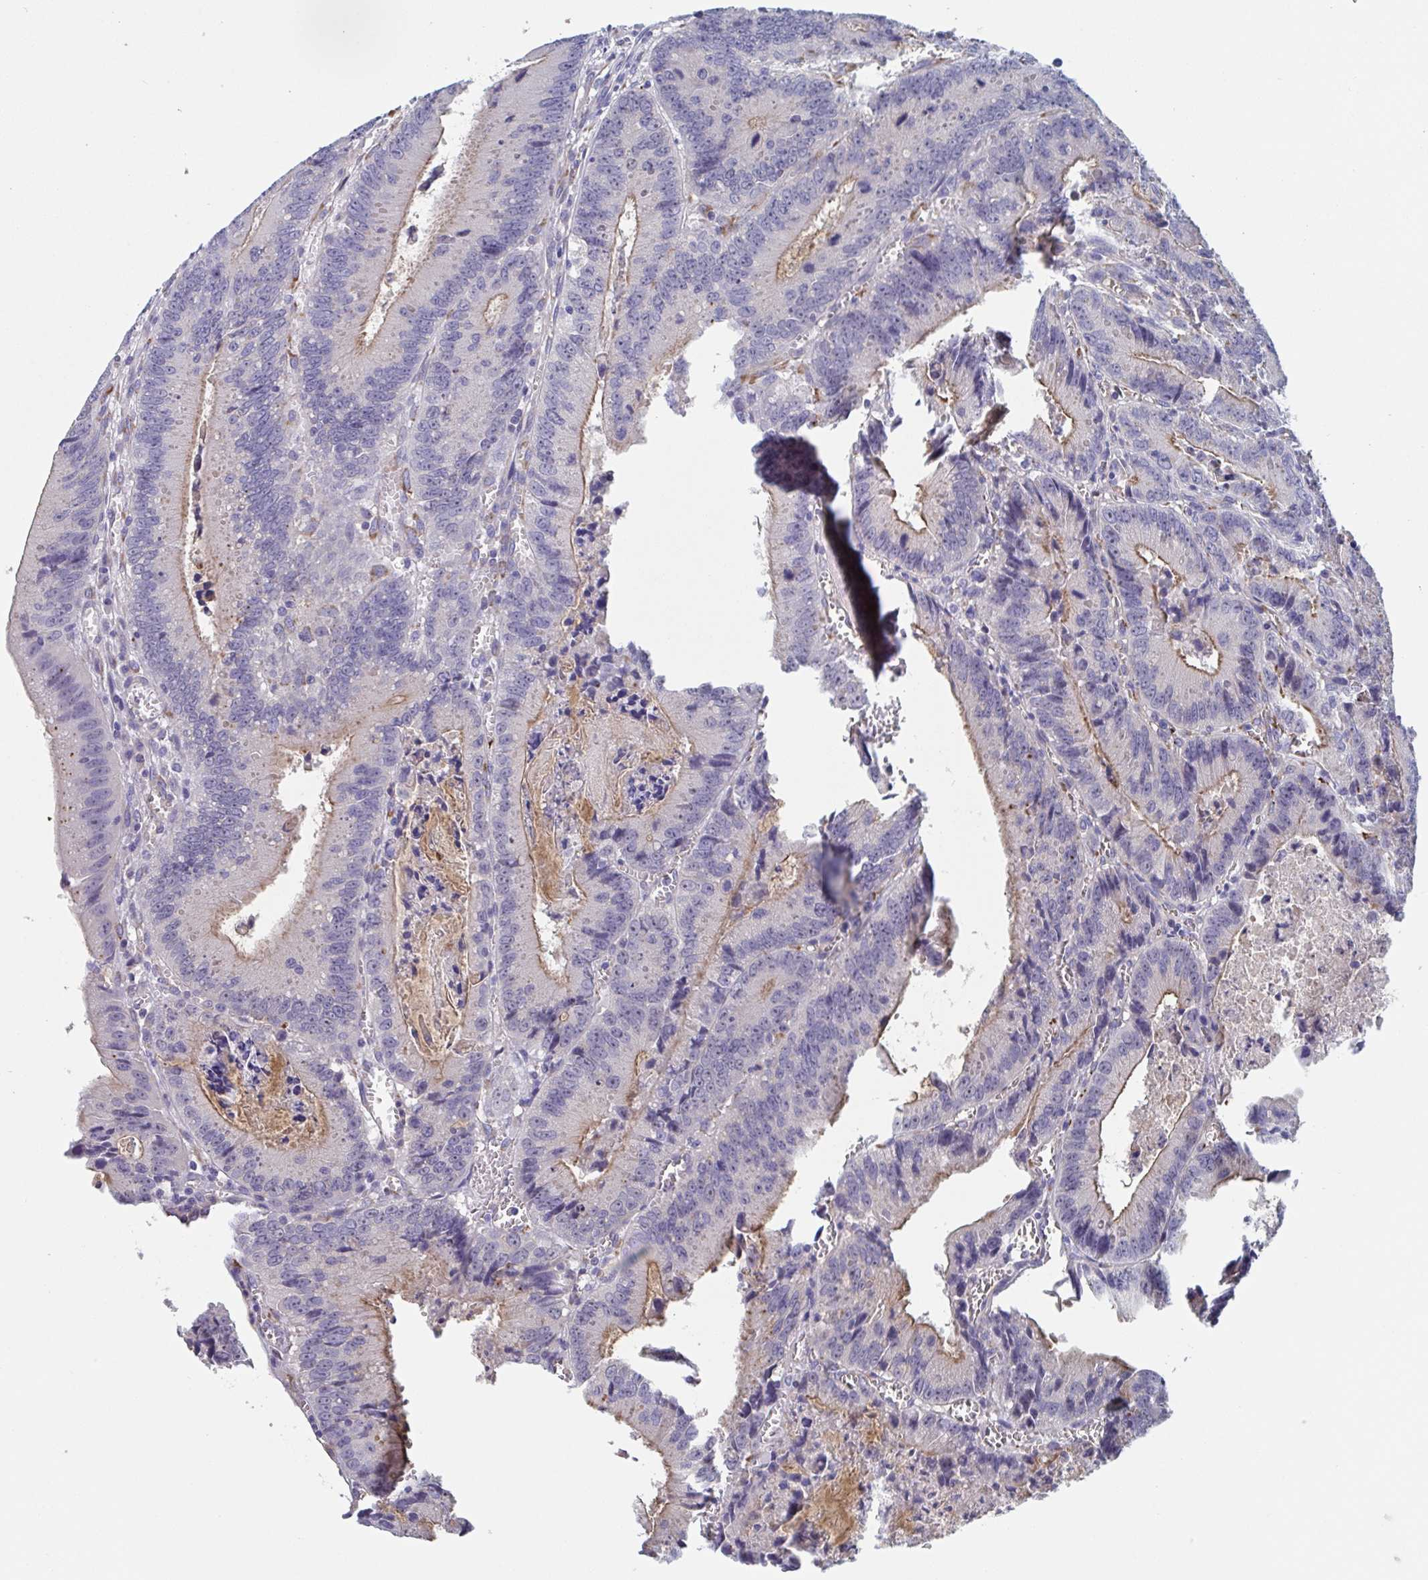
{"staining": {"intensity": "moderate", "quantity": "25%-75%", "location": "cytoplasmic/membranous"}, "tissue": "colorectal cancer", "cell_type": "Tumor cells", "image_type": "cancer", "snomed": [{"axis": "morphology", "description": "Adenocarcinoma, NOS"}, {"axis": "topography", "description": "Rectum"}], "caption": "Immunohistochemistry (IHC) staining of adenocarcinoma (colorectal), which shows medium levels of moderate cytoplasmic/membranous positivity in about 25%-75% of tumor cells indicating moderate cytoplasmic/membranous protein expression. The staining was performed using DAB (3,3'-diaminobenzidine) (brown) for protein detection and nuclei were counterstained in hematoxylin (blue).", "gene": "ST14", "patient": {"sex": "female", "age": 81}}